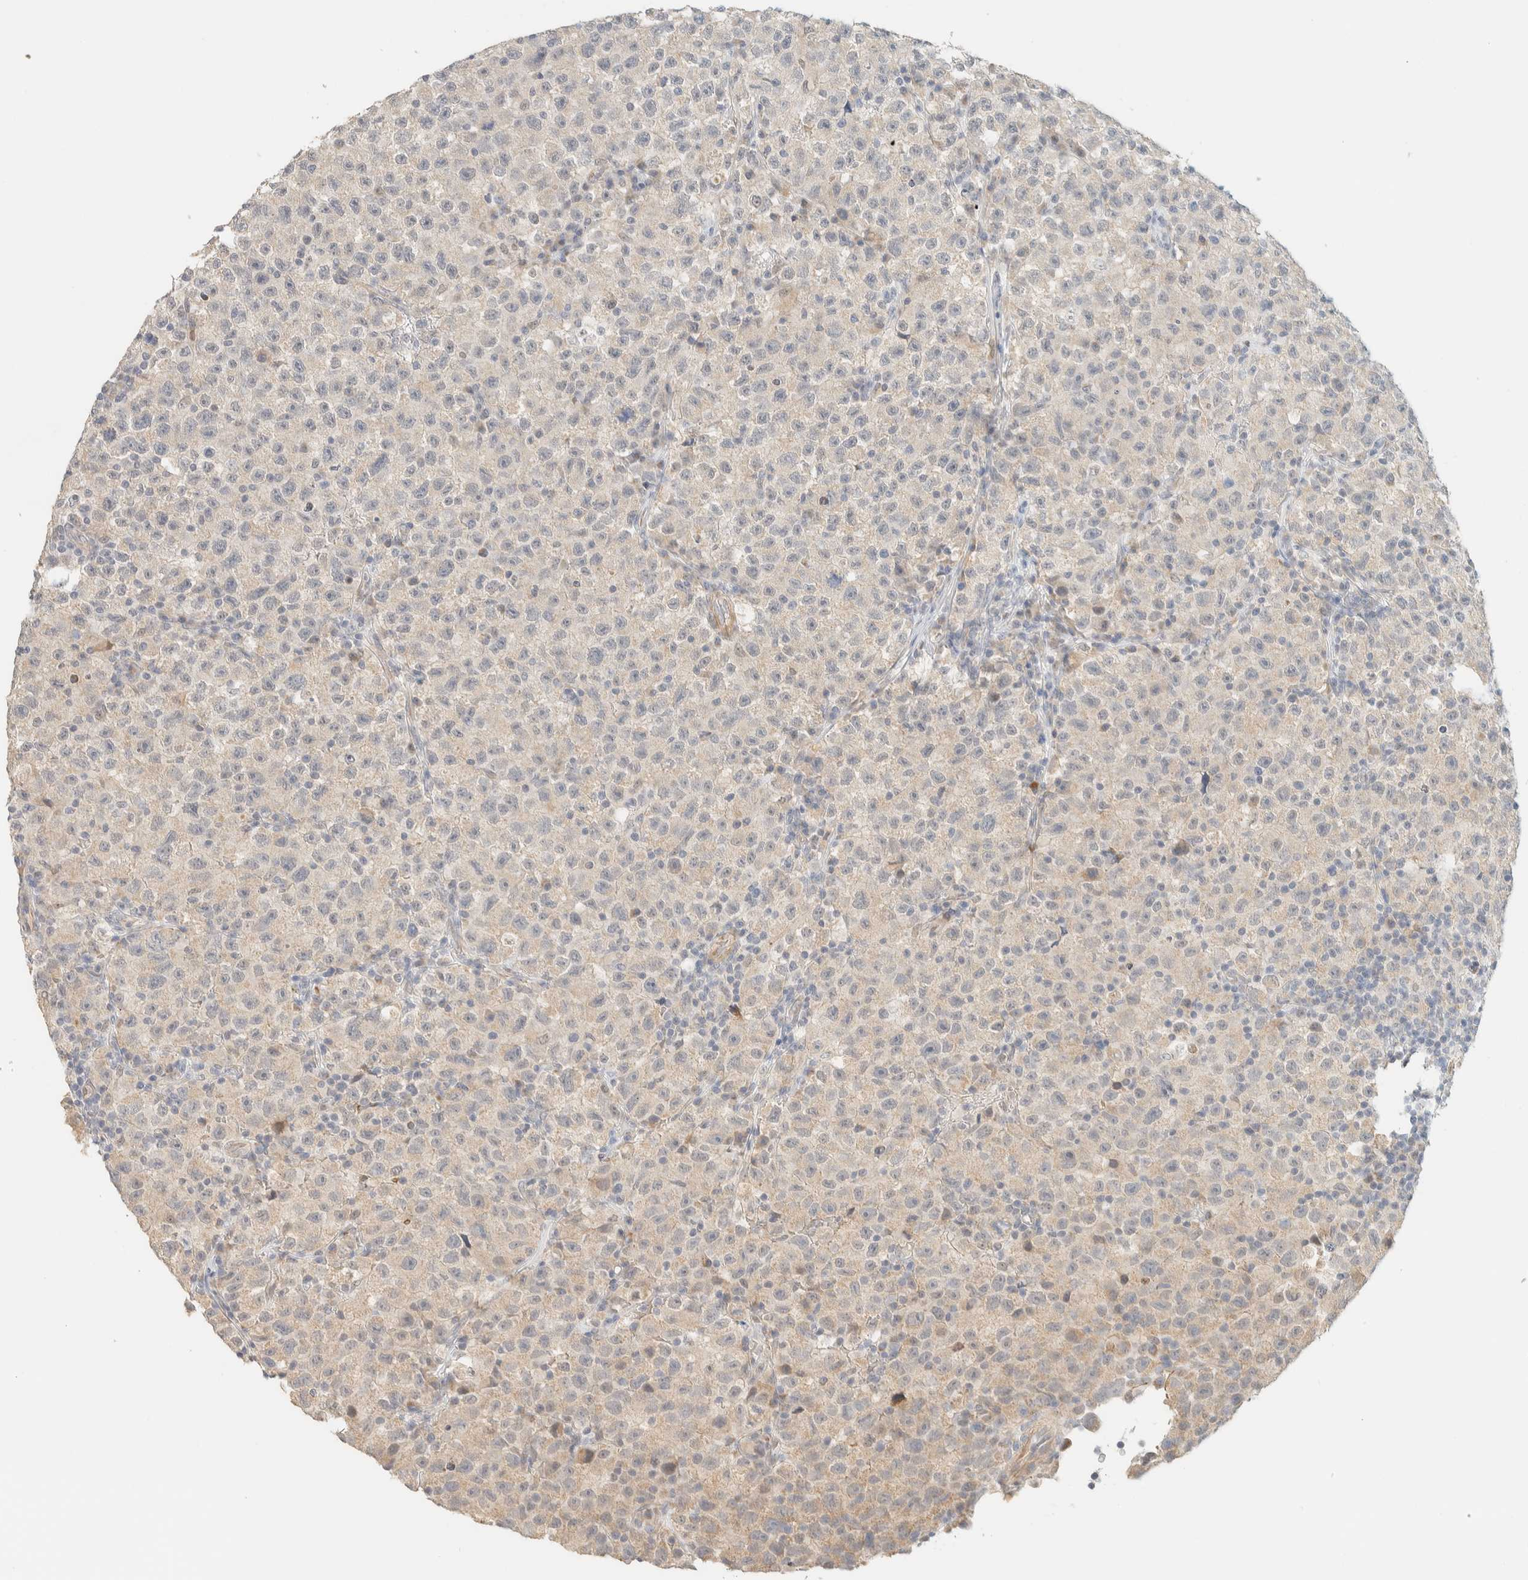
{"staining": {"intensity": "weak", "quantity": "<25%", "location": "cytoplasmic/membranous"}, "tissue": "testis cancer", "cell_type": "Tumor cells", "image_type": "cancer", "snomed": [{"axis": "morphology", "description": "Seminoma, NOS"}, {"axis": "topography", "description": "Testis"}], "caption": "IHC of human testis seminoma reveals no expression in tumor cells.", "gene": "TNK1", "patient": {"sex": "male", "age": 22}}